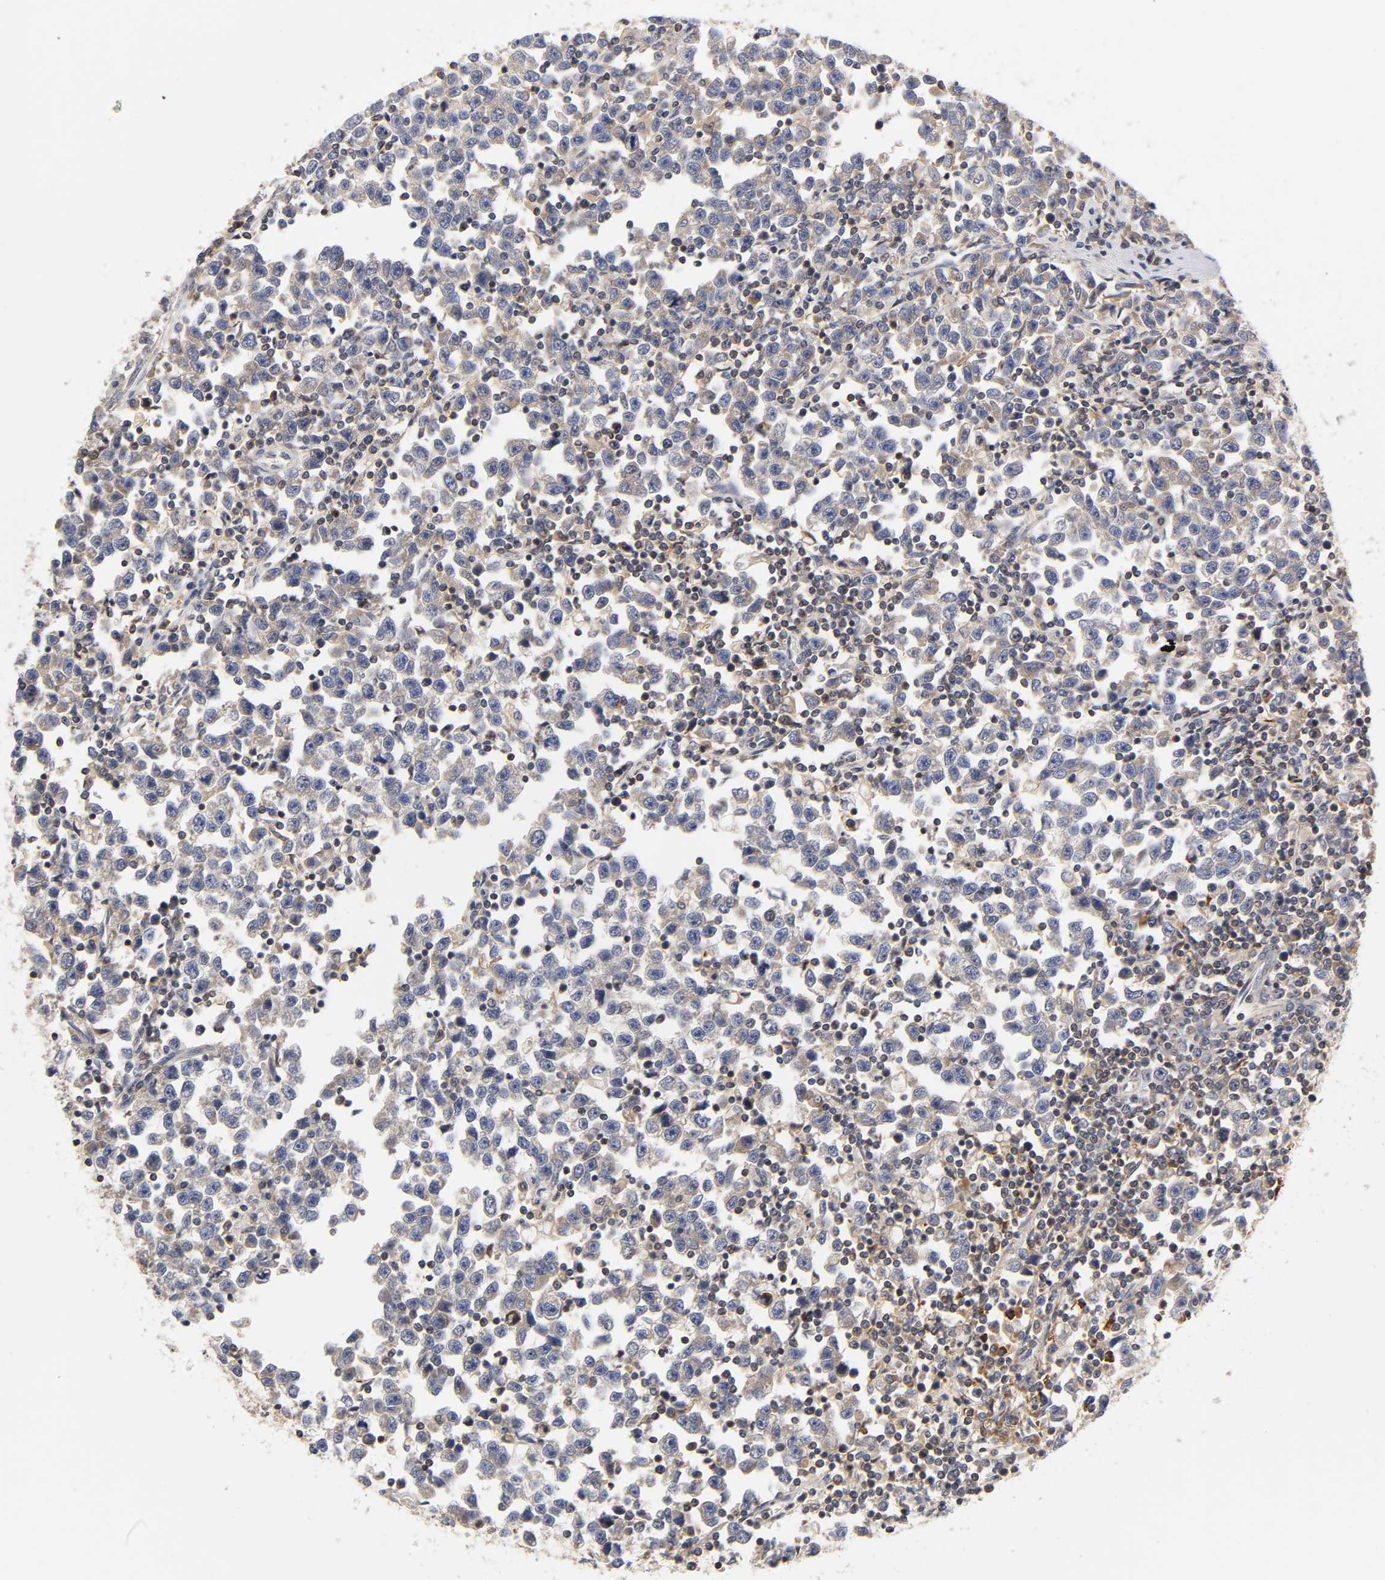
{"staining": {"intensity": "negative", "quantity": "none", "location": "none"}, "tissue": "testis cancer", "cell_type": "Tumor cells", "image_type": "cancer", "snomed": [{"axis": "morphology", "description": "Seminoma, NOS"}, {"axis": "topography", "description": "Testis"}], "caption": "This histopathology image is of testis cancer (seminoma) stained with IHC to label a protein in brown with the nuclei are counter-stained blue. There is no positivity in tumor cells. Brightfield microscopy of immunohistochemistry stained with DAB (brown) and hematoxylin (blue), captured at high magnification.", "gene": "RHOA", "patient": {"sex": "male", "age": 43}}